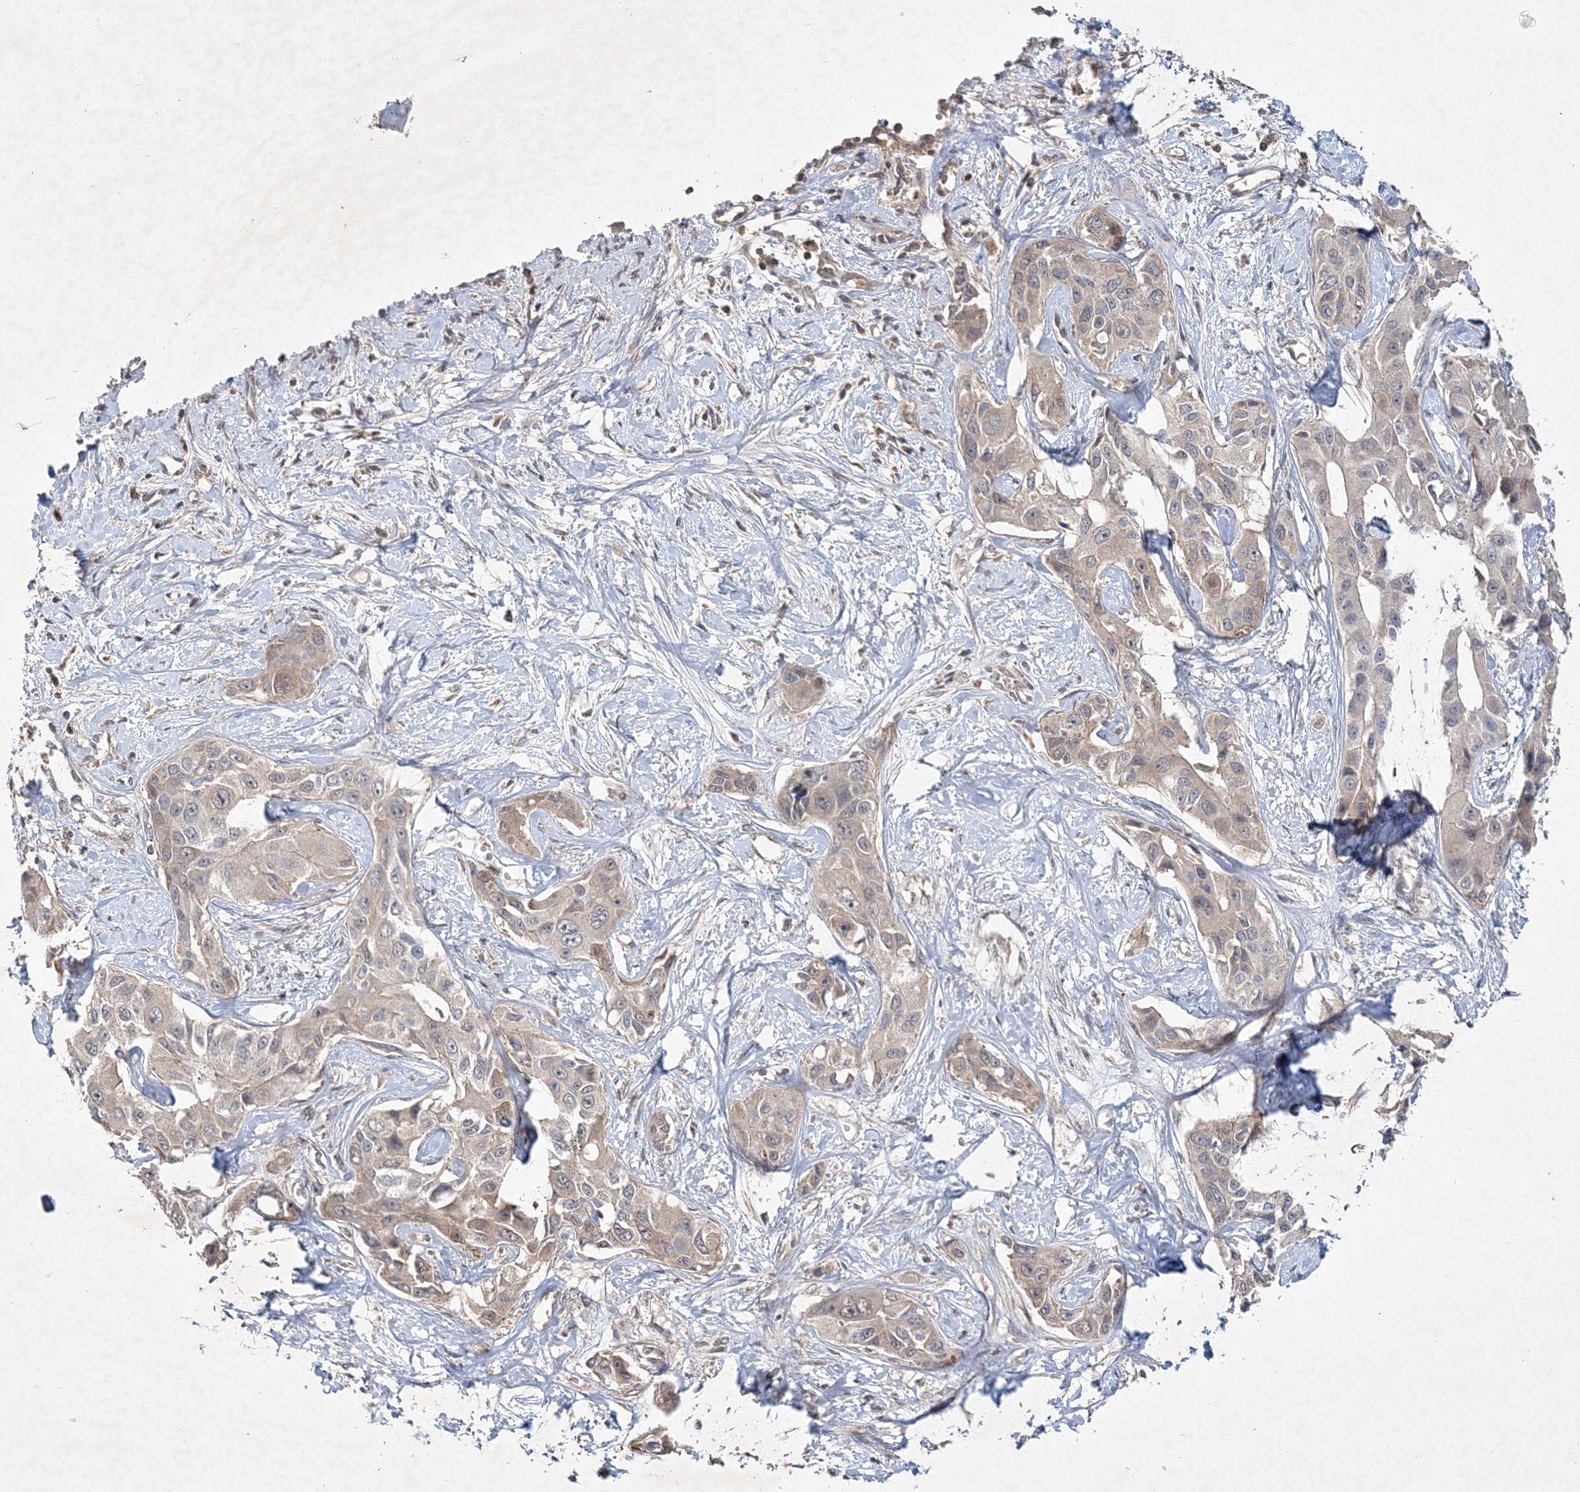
{"staining": {"intensity": "weak", "quantity": "25%-75%", "location": "cytoplasmic/membranous,nuclear"}, "tissue": "liver cancer", "cell_type": "Tumor cells", "image_type": "cancer", "snomed": [{"axis": "morphology", "description": "Cholangiocarcinoma"}, {"axis": "topography", "description": "Liver"}], "caption": "Approximately 25%-75% of tumor cells in liver cancer (cholangiocarcinoma) reveal weak cytoplasmic/membranous and nuclear protein positivity as visualized by brown immunohistochemical staining.", "gene": "RNF25", "patient": {"sex": "male", "age": 59}}